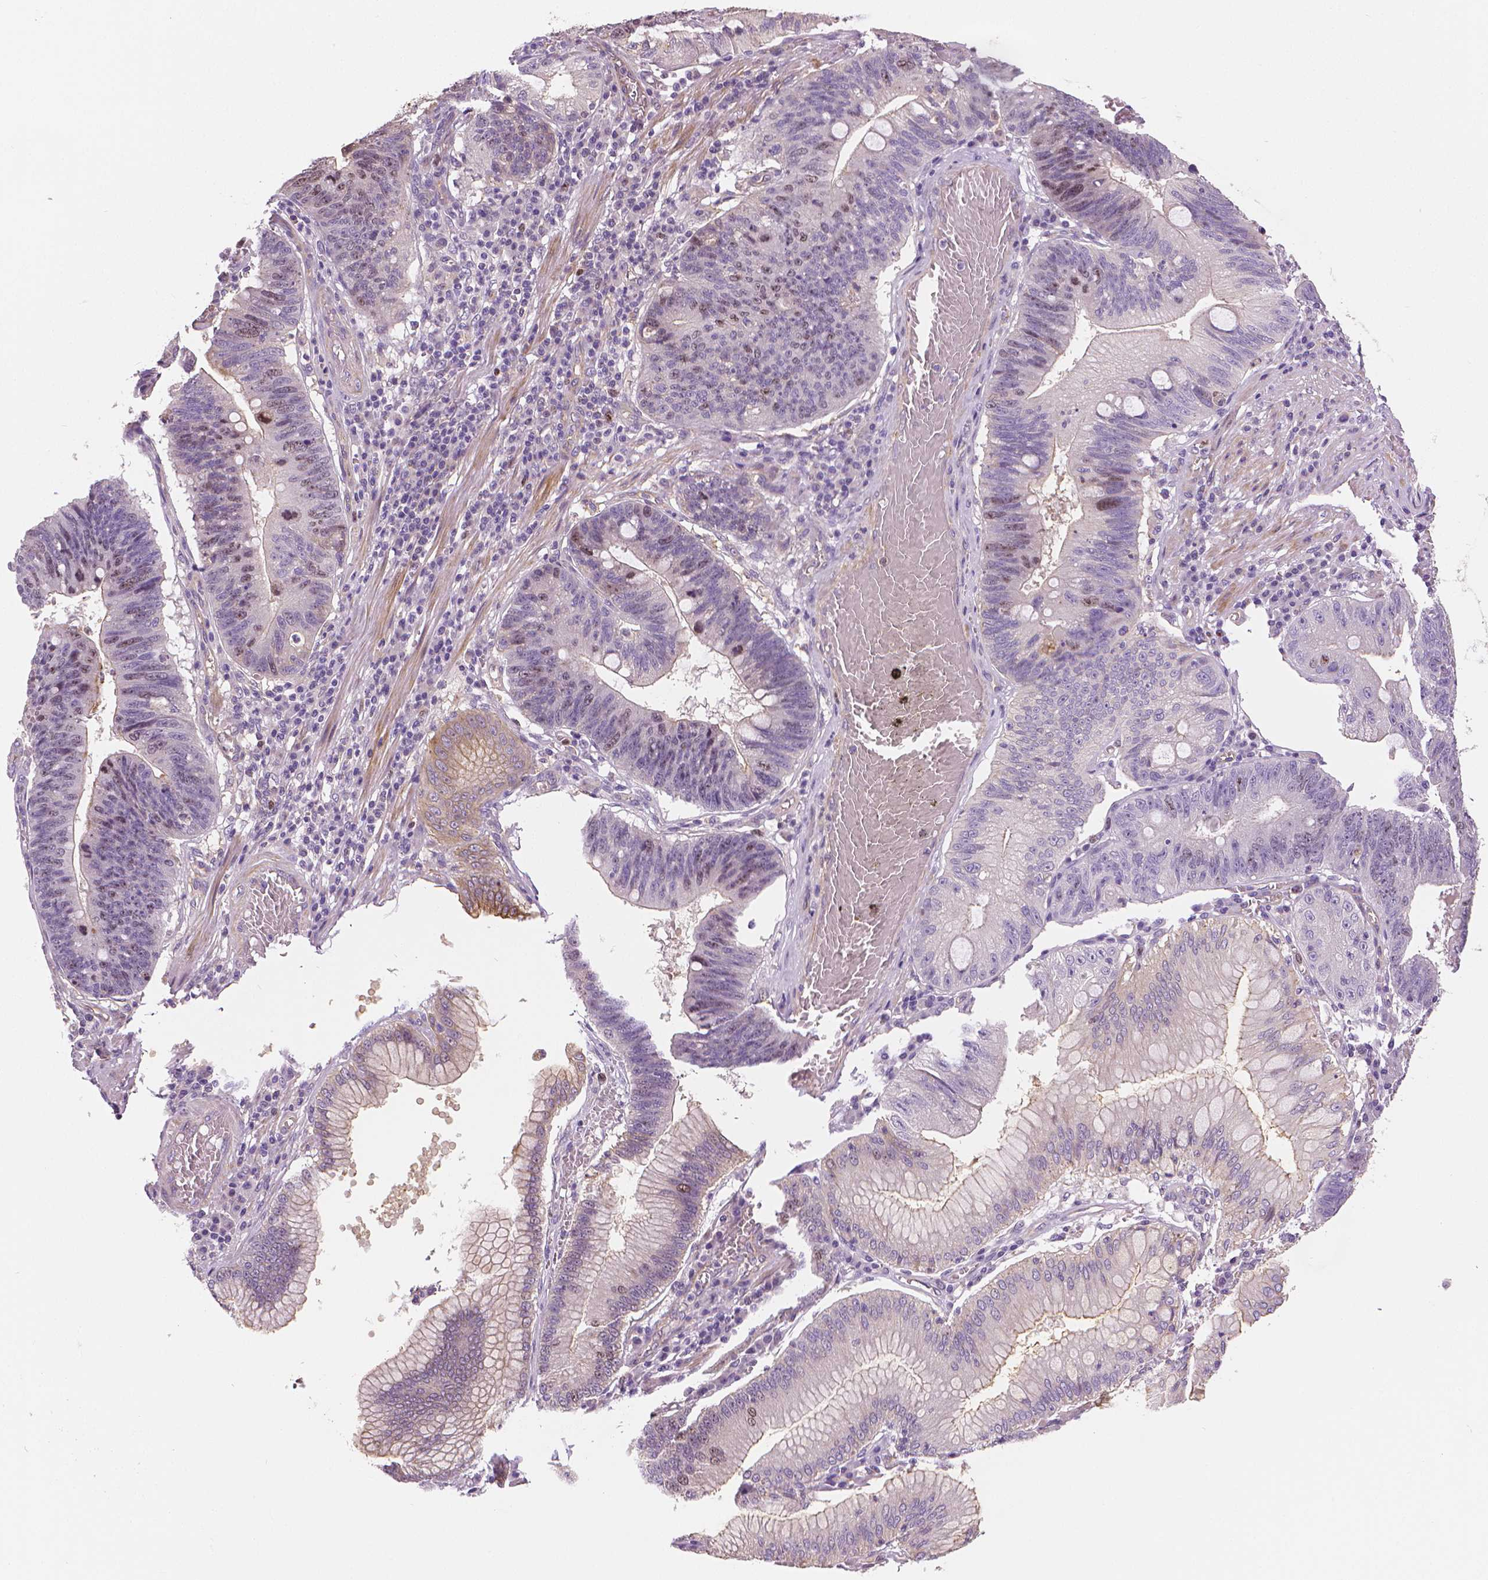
{"staining": {"intensity": "moderate", "quantity": "<25%", "location": "nuclear"}, "tissue": "stomach cancer", "cell_type": "Tumor cells", "image_type": "cancer", "snomed": [{"axis": "morphology", "description": "Adenocarcinoma, NOS"}, {"axis": "topography", "description": "Stomach"}], "caption": "This image displays immunohistochemistry (IHC) staining of human adenocarcinoma (stomach), with low moderate nuclear staining in about <25% of tumor cells.", "gene": "MKI67", "patient": {"sex": "male", "age": 59}}